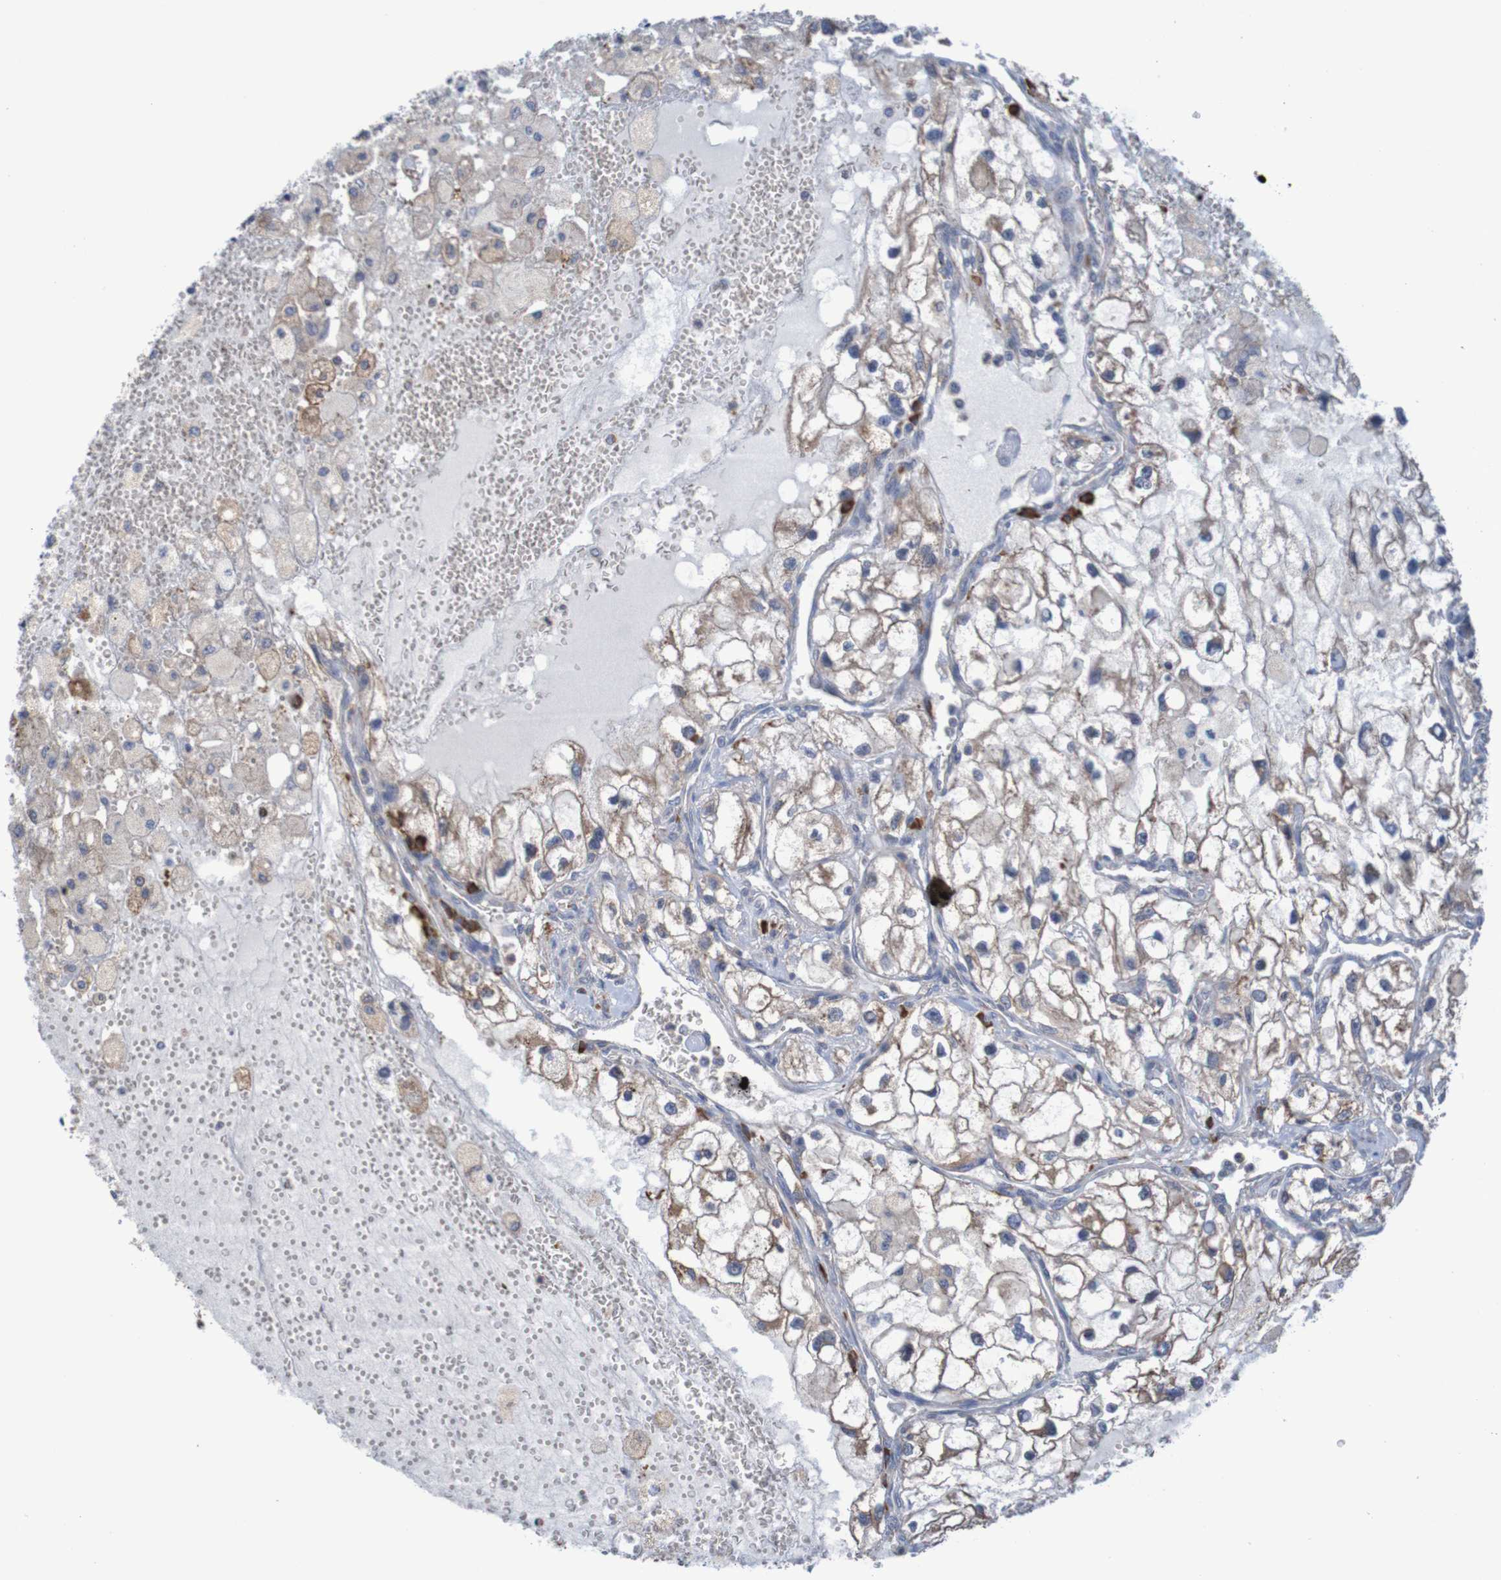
{"staining": {"intensity": "moderate", "quantity": ">75%", "location": "cytoplasmic/membranous"}, "tissue": "renal cancer", "cell_type": "Tumor cells", "image_type": "cancer", "snomed": [{"axis": "morphology", "description": "Adenocarcinoma, NOS"}, {"axis": "topography", "description": "Kidney"}], "caption": "IHC (DAB) staining of human renal adenocarcinoma displays moderate cytoplasmic/membranous protein positivity in approximately >75% of tumor cells. The staining was performed using DAB to visualize the protein expression in brown, while the nuclei were stained in blue with hematoxylin (Magnification: 20x).", "gene": "CLDN18", "patient": {"sex": "female", "age": 70}}